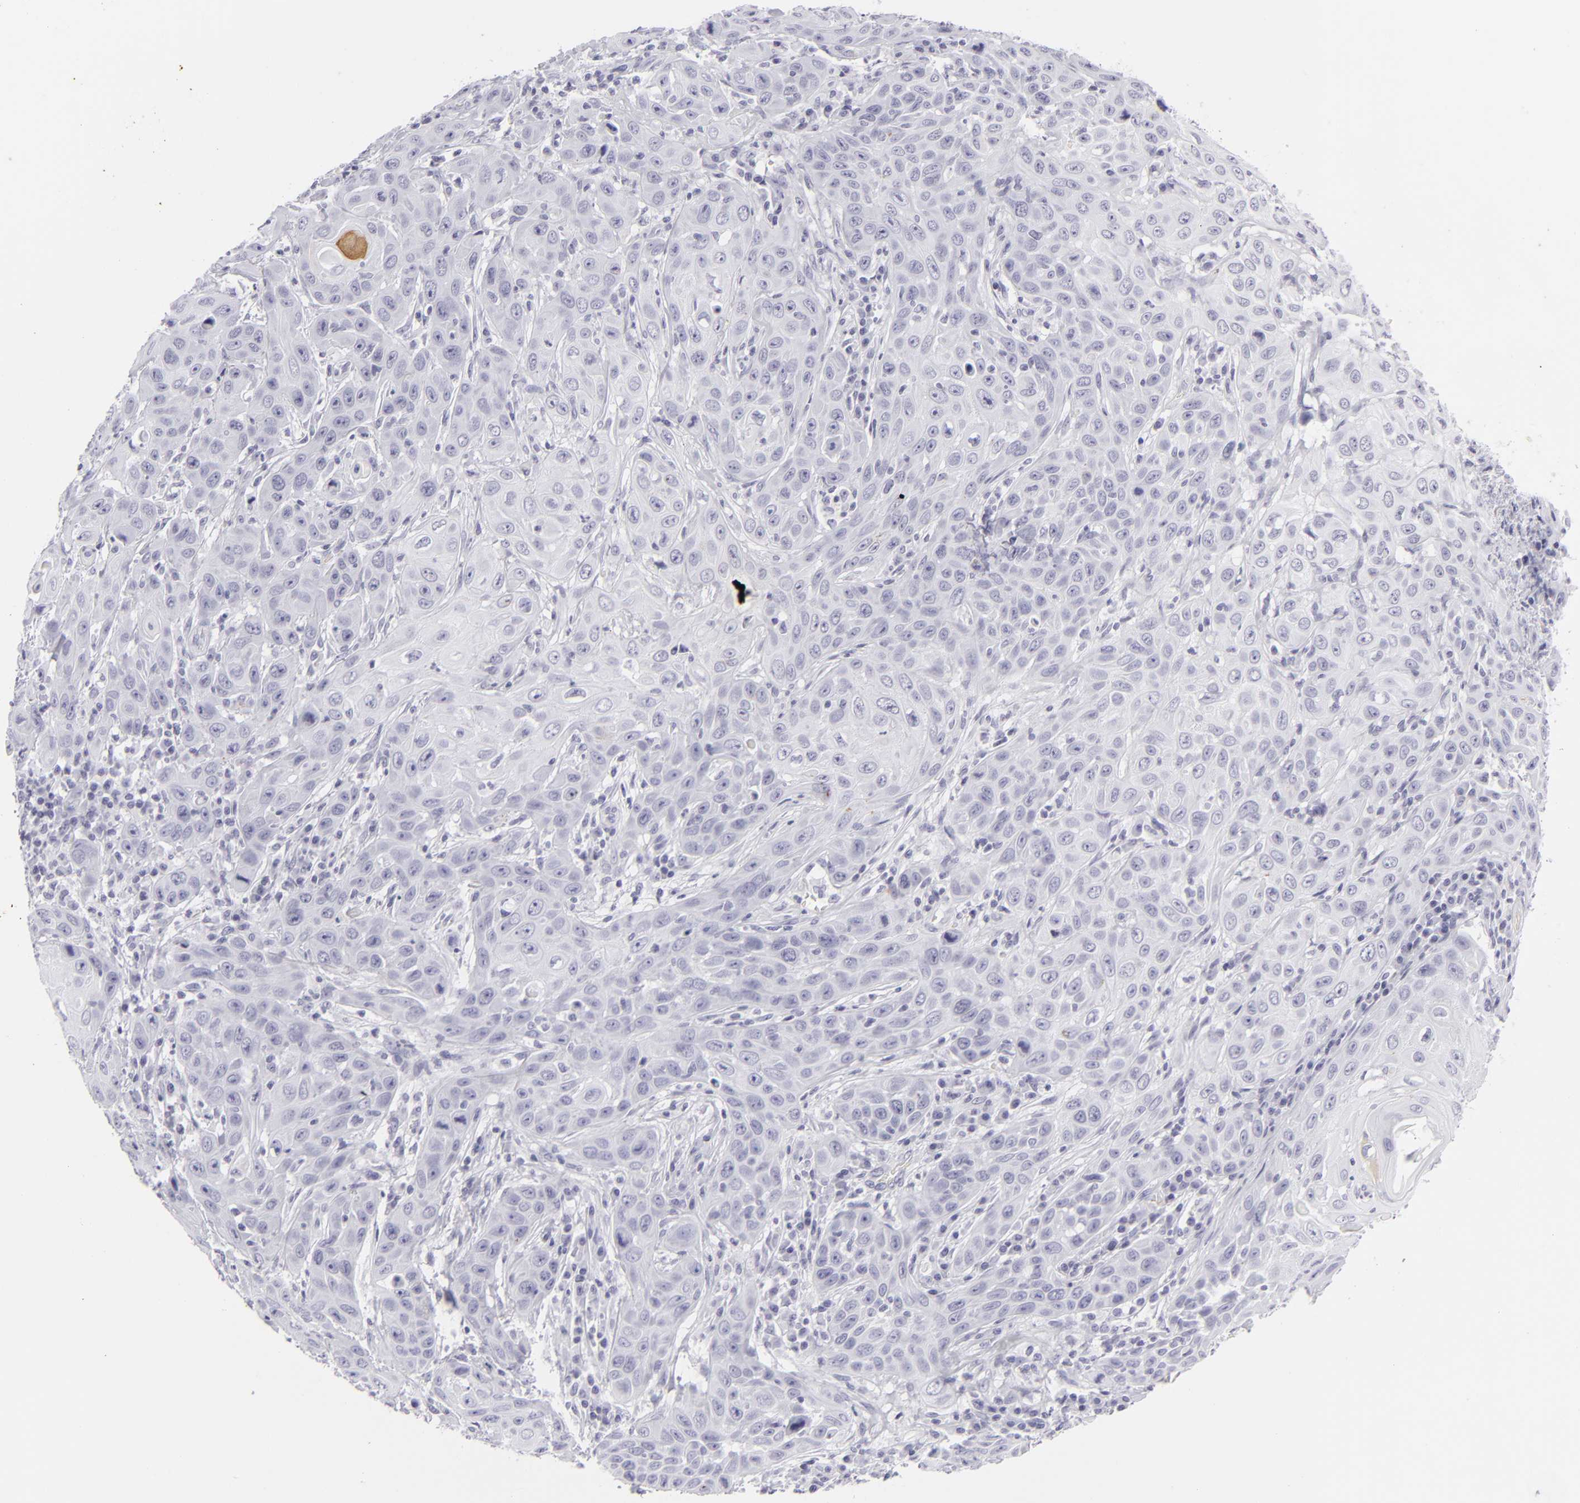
{"staining": {"intensity": "negative", "quantity": "none", "location": "none"}, "tissue": "skin cancer", "cell_type": "Tumor cells", "image_type": "cancer", "snomed": [{"axis": "morphology", "description": "Squamous cell carcinoma, NOS"}, {"axis": "topography", "description": "Skin"}], "caption": "The image demonstrates no staining of tumor cells in skin cancer (squamous cell carcinoma).", "gene": "KRT1", "patient": {"sex": "male", "age": 84}}